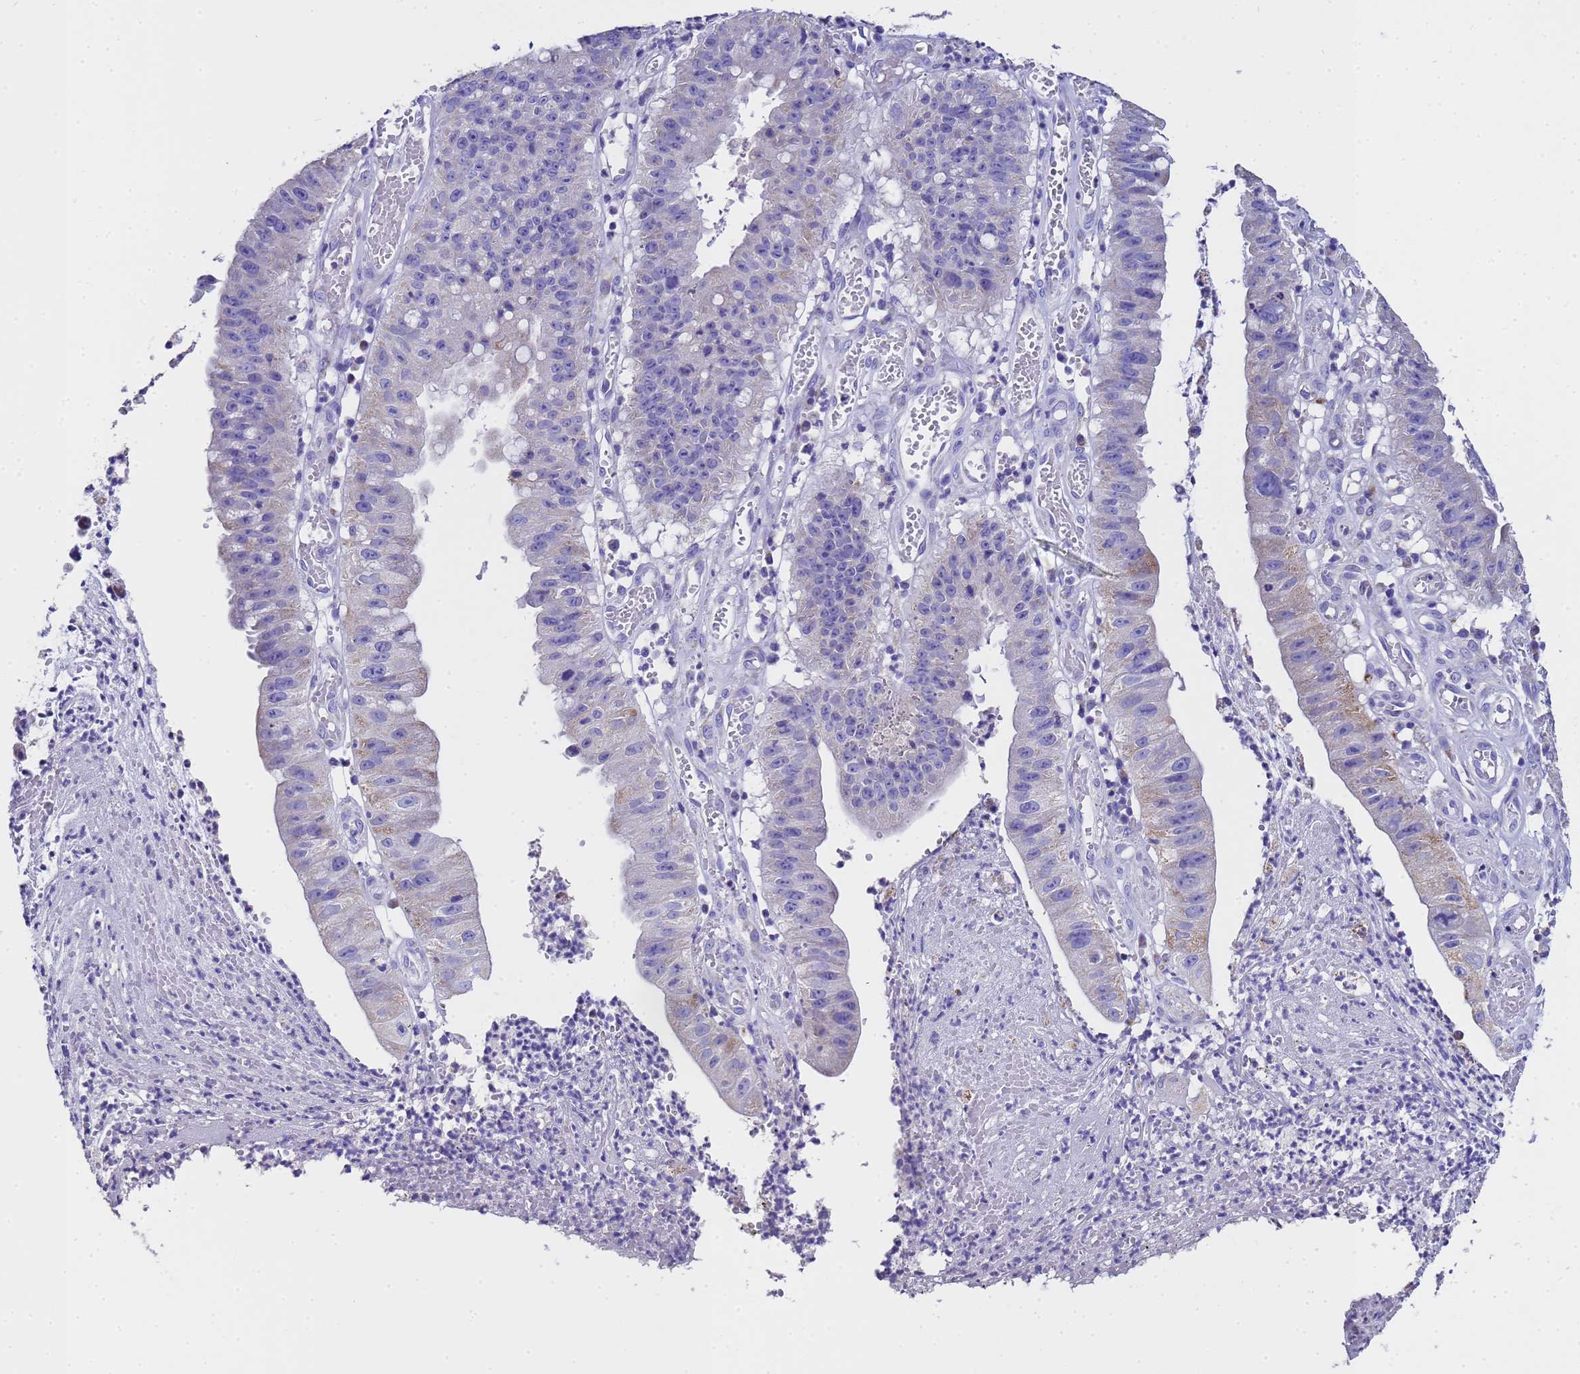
{"staining": {"intensity": "moderate", "quantity": "<25%", "location": "cytoplasmic/membranous"}, "tissue": "stomach cancer", "cell_type": "Tumor cells", "image_type": "cancer", "snomed": [{"axis": "morphology", "description": "Adenocarcinoma, NOS"}, {"axis": "topography", "description": "Stomach"}], "caption": "Protein expression analysis of stomach cancer exhibits moderate cytoplasmic/membranous staining in about <25% of tumor cells. (DAB (3,3'-diaminobenzidine) IHC with brightfield microscopy, high magnification).", "gene": "MRPS12", "patient": {"sex": "male", "age": 59}}